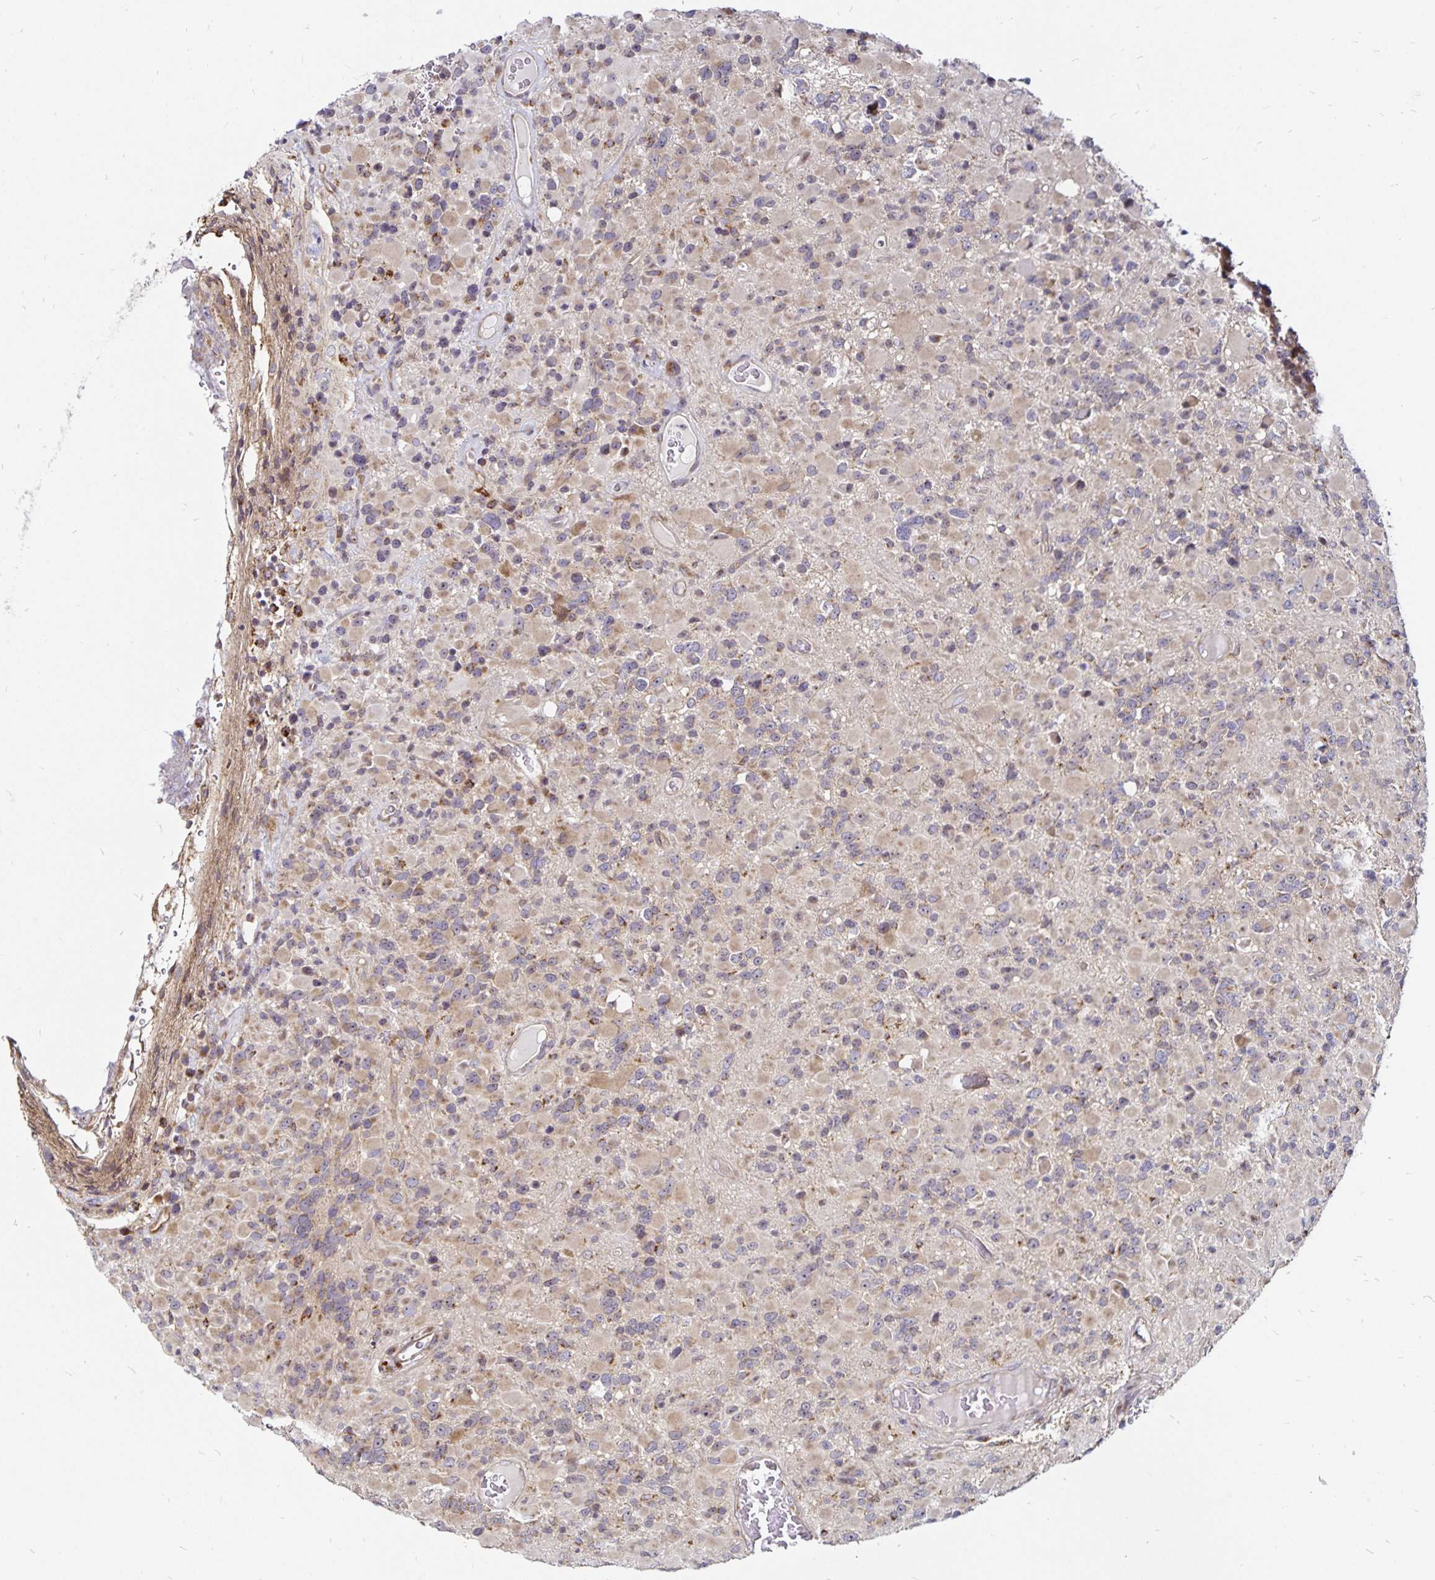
{"staining": {"intensity": "weak", "quantity": "25%-75%", "location": "cytoplasmic/membranous"}, "tissue": "glioma", "cell_type": "Tumor cells", "image_type": "cancer", "snomed": [{"axis": "morphology", "description": "Glioma, malignant, High grade"}, {"axis": "topography", "description": "Brain"}], "caption": "Glioma stained for a protein (brown) displays weak cytoplasmic/membranous positive expression in approximately 25%-75% of tumor cells.", "gene": "CYP27A1", "patient": {"sex": "female", "age": 40}}